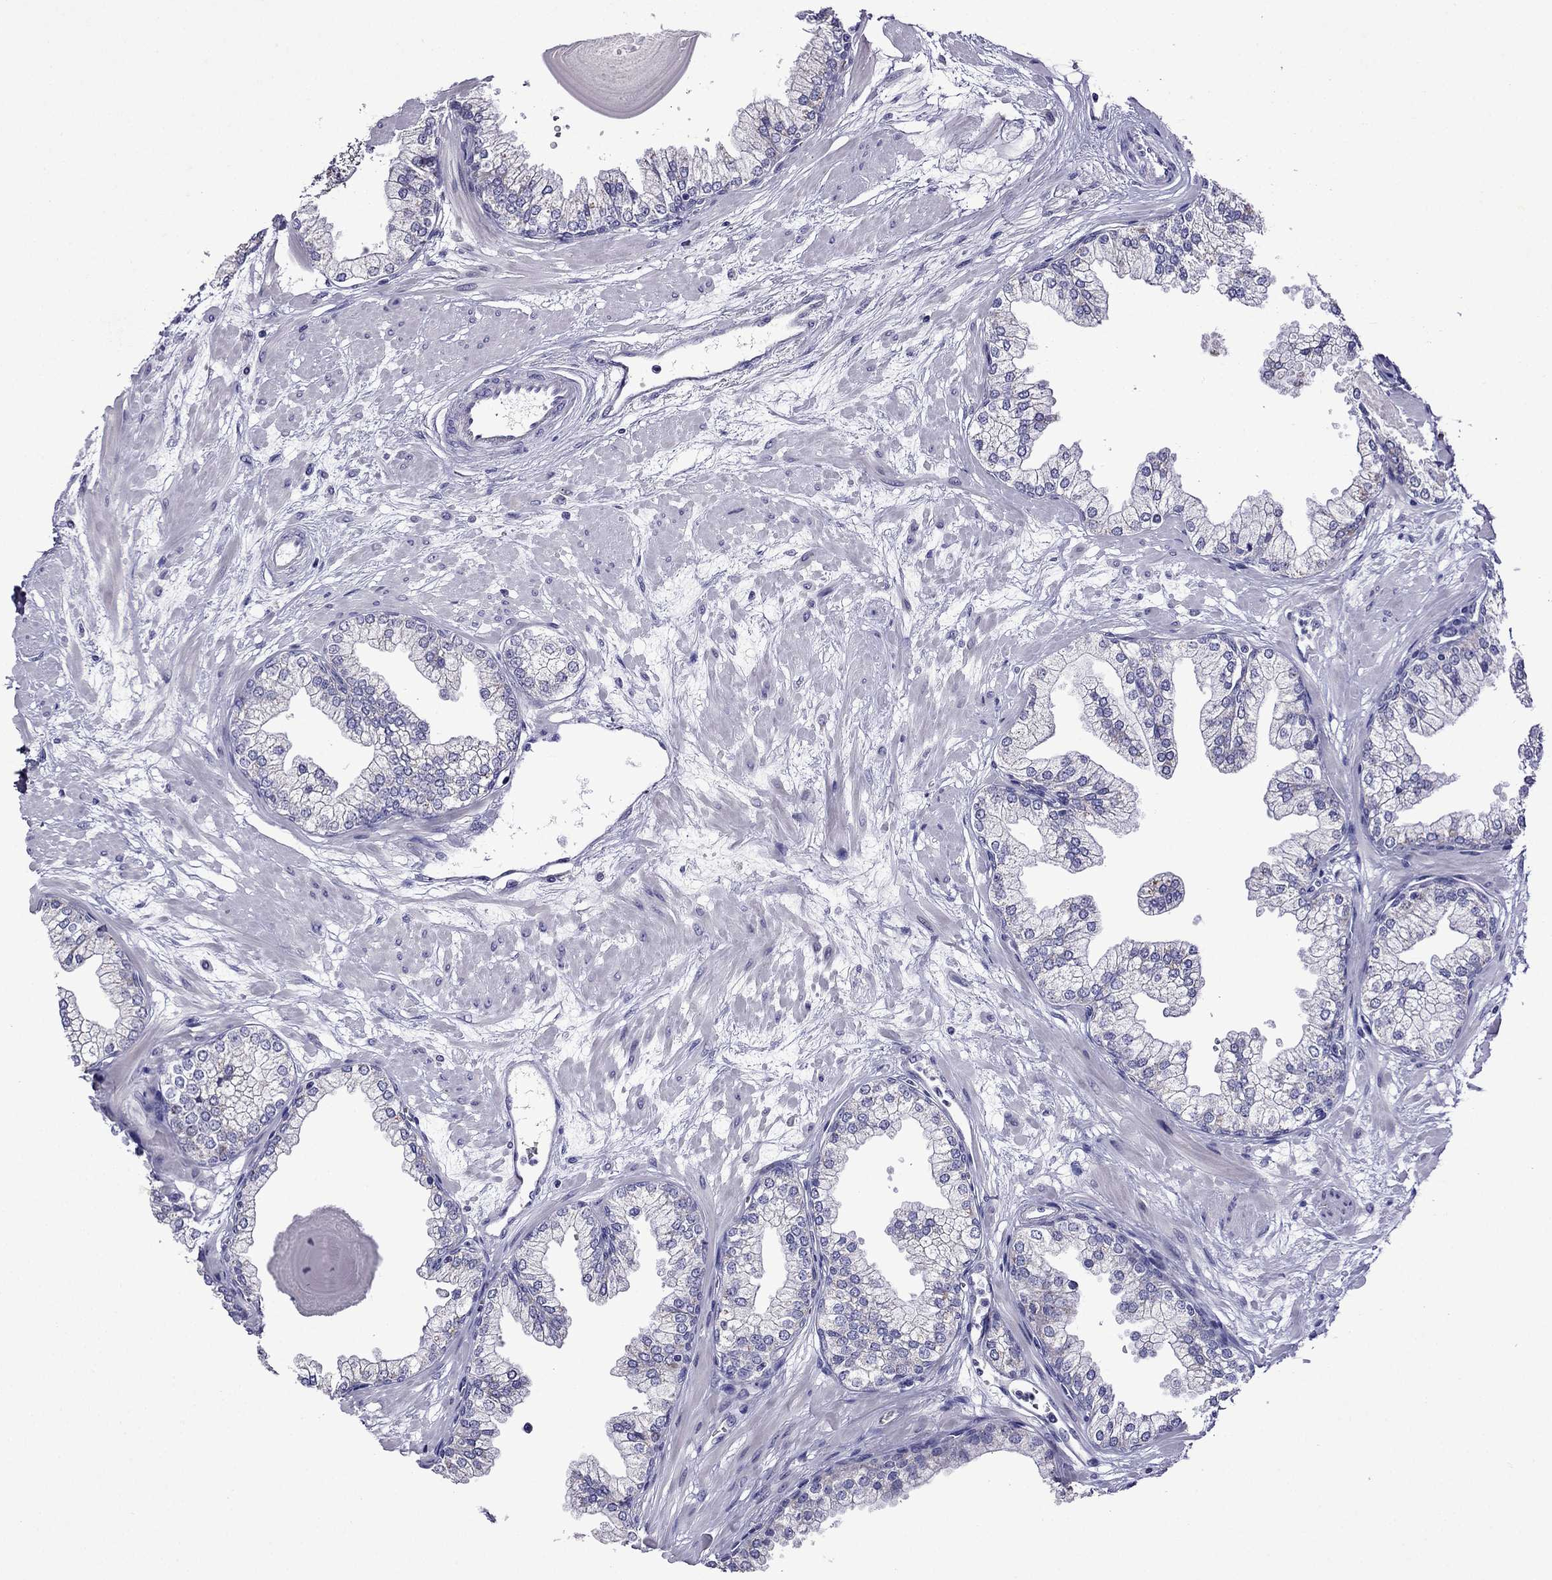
{"staining": {"intensity": "negative", "quantity": "none", "location": "none"}, "tissue": "prostate", "cell_type": "Glandular cells", "image_type": "normal", "snomed": [{"axis": "morphology", "description": "Normal tissue, NOS"}, {"axis": "topography", "description": "Prostate"}, {"axis": "topography", "description": "Peripheral nerve tissue"}], "caption": "A high-resolution histopathology image shows IHC staining of benign prostate, which reveals no significant positivity in glandular cells.", "gene": "TDRD1", "patient": {"sex": "male", "age": 61}}